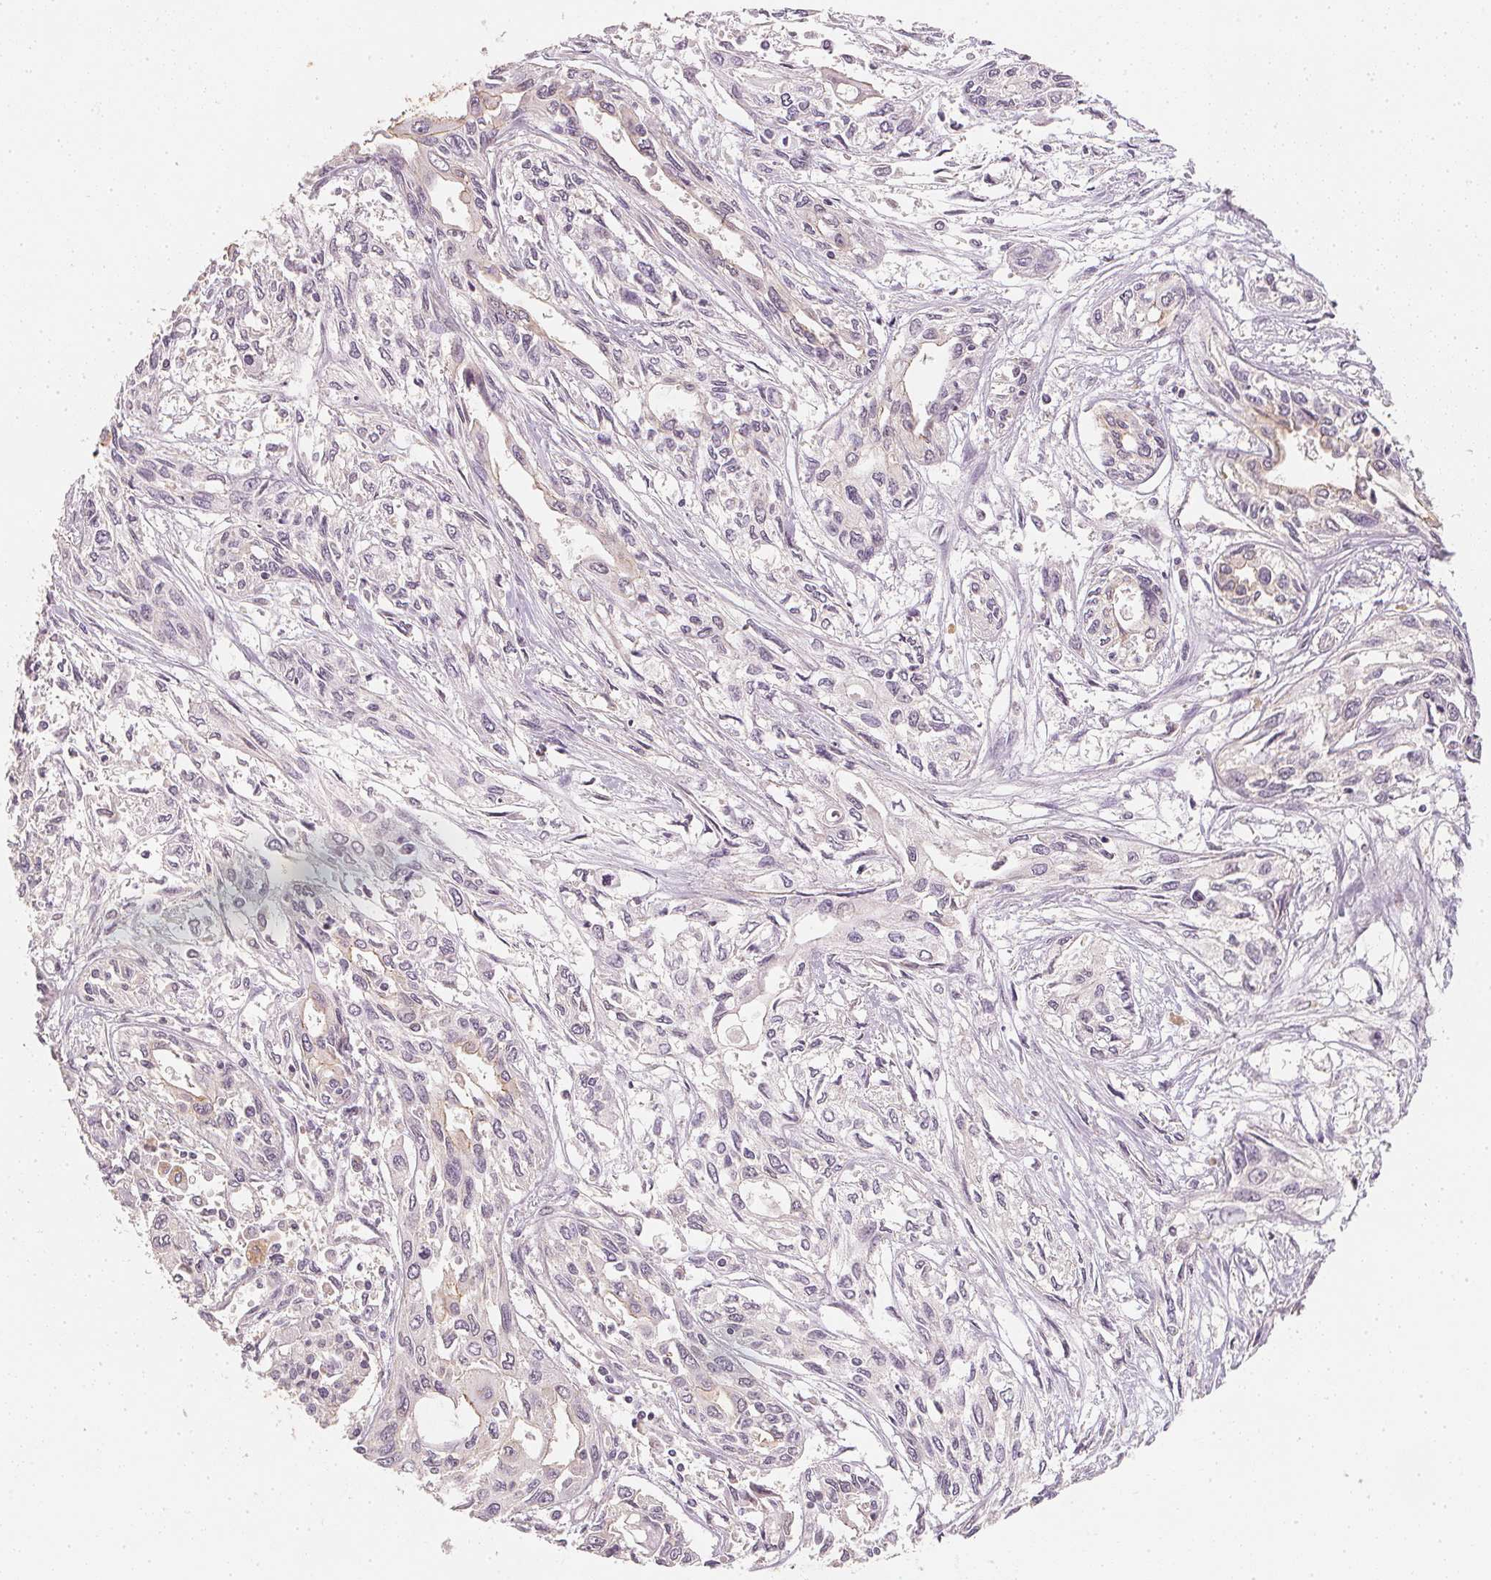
{"staining": {"intensity": "negative", "quantity": "none", "location": "none"}, "tissue": "pancreatic cancer", "cell_type": "Tumor cells", "image_type": "cancer", "snomed": [{"axis": "morphology", "description": "Adenocarcinoma, NOS"}, {"axis": "topography", "description": "Pancreas"}], "caption": "Immunohistochemistry micrograph of pancreatic cancer stained for a protein (brown), which demonstrates no positivity in tumor cells.", "gene": "CIB1", "patient": {"sex": "female", "age": 55}}